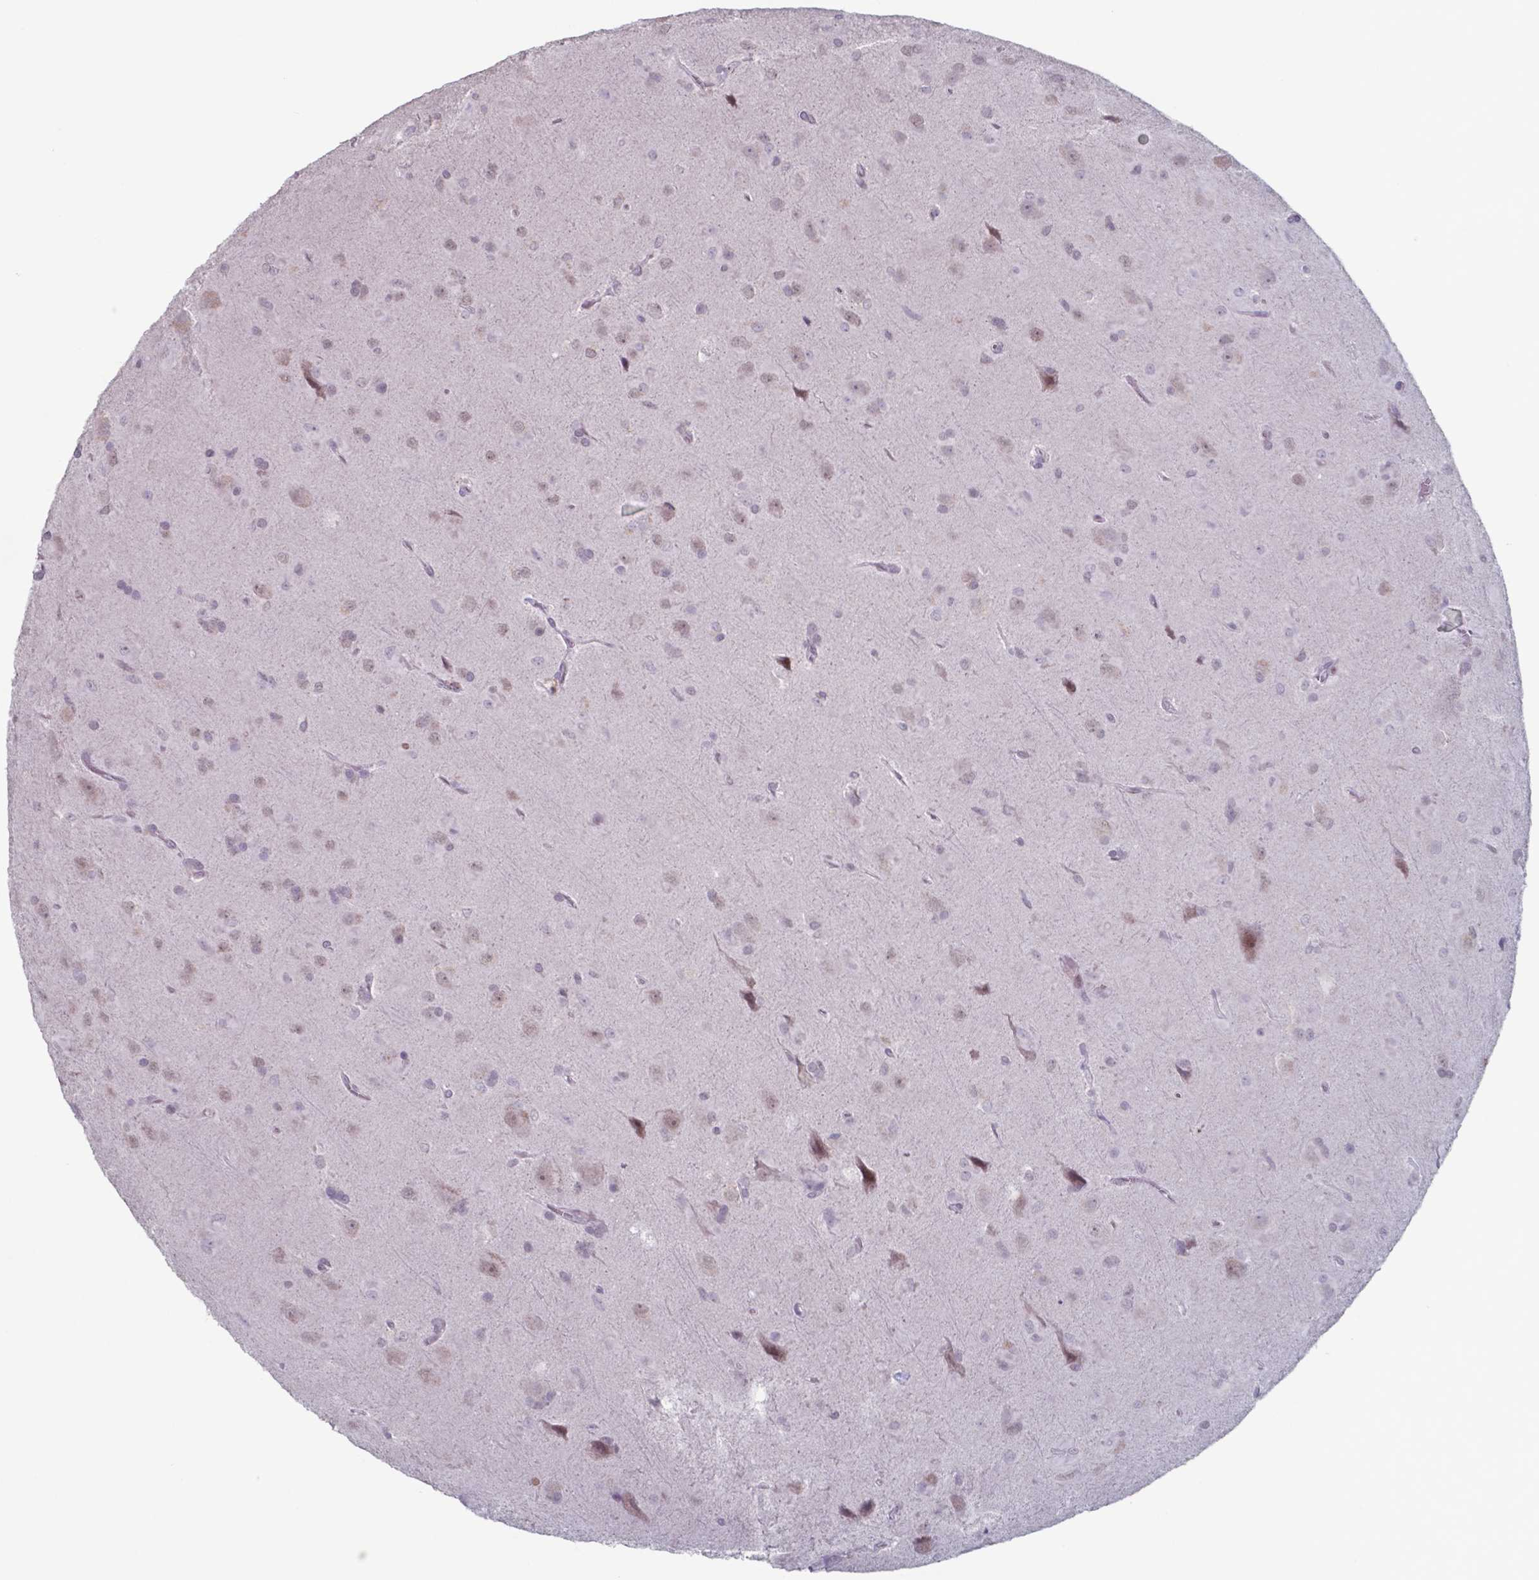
{"staining": {"intensity": "weak", "quantity": "<25%", "location": "nuclear"}, "tissue": "glioma", "cell_type": "Tumor cells", "image_type": "cancer", "snomed": [{"axis": "morphology", "description": "Glioma, malignant, Low grade"}, {"axis": "topography", "description": "Brain"}], "caption": "Immunohistochemistry photomicrograph of neoplastic tissue: human glioma stained with DAB (3,3'-diaminobenzidine) displays no significant protein expression in tumor cells. The staining is performed using DAB brown chromogen with nuclei counter-stained in using hematoxylin.", "gene": "TDP2", "patient": {"sex": "male", "age": 58}}